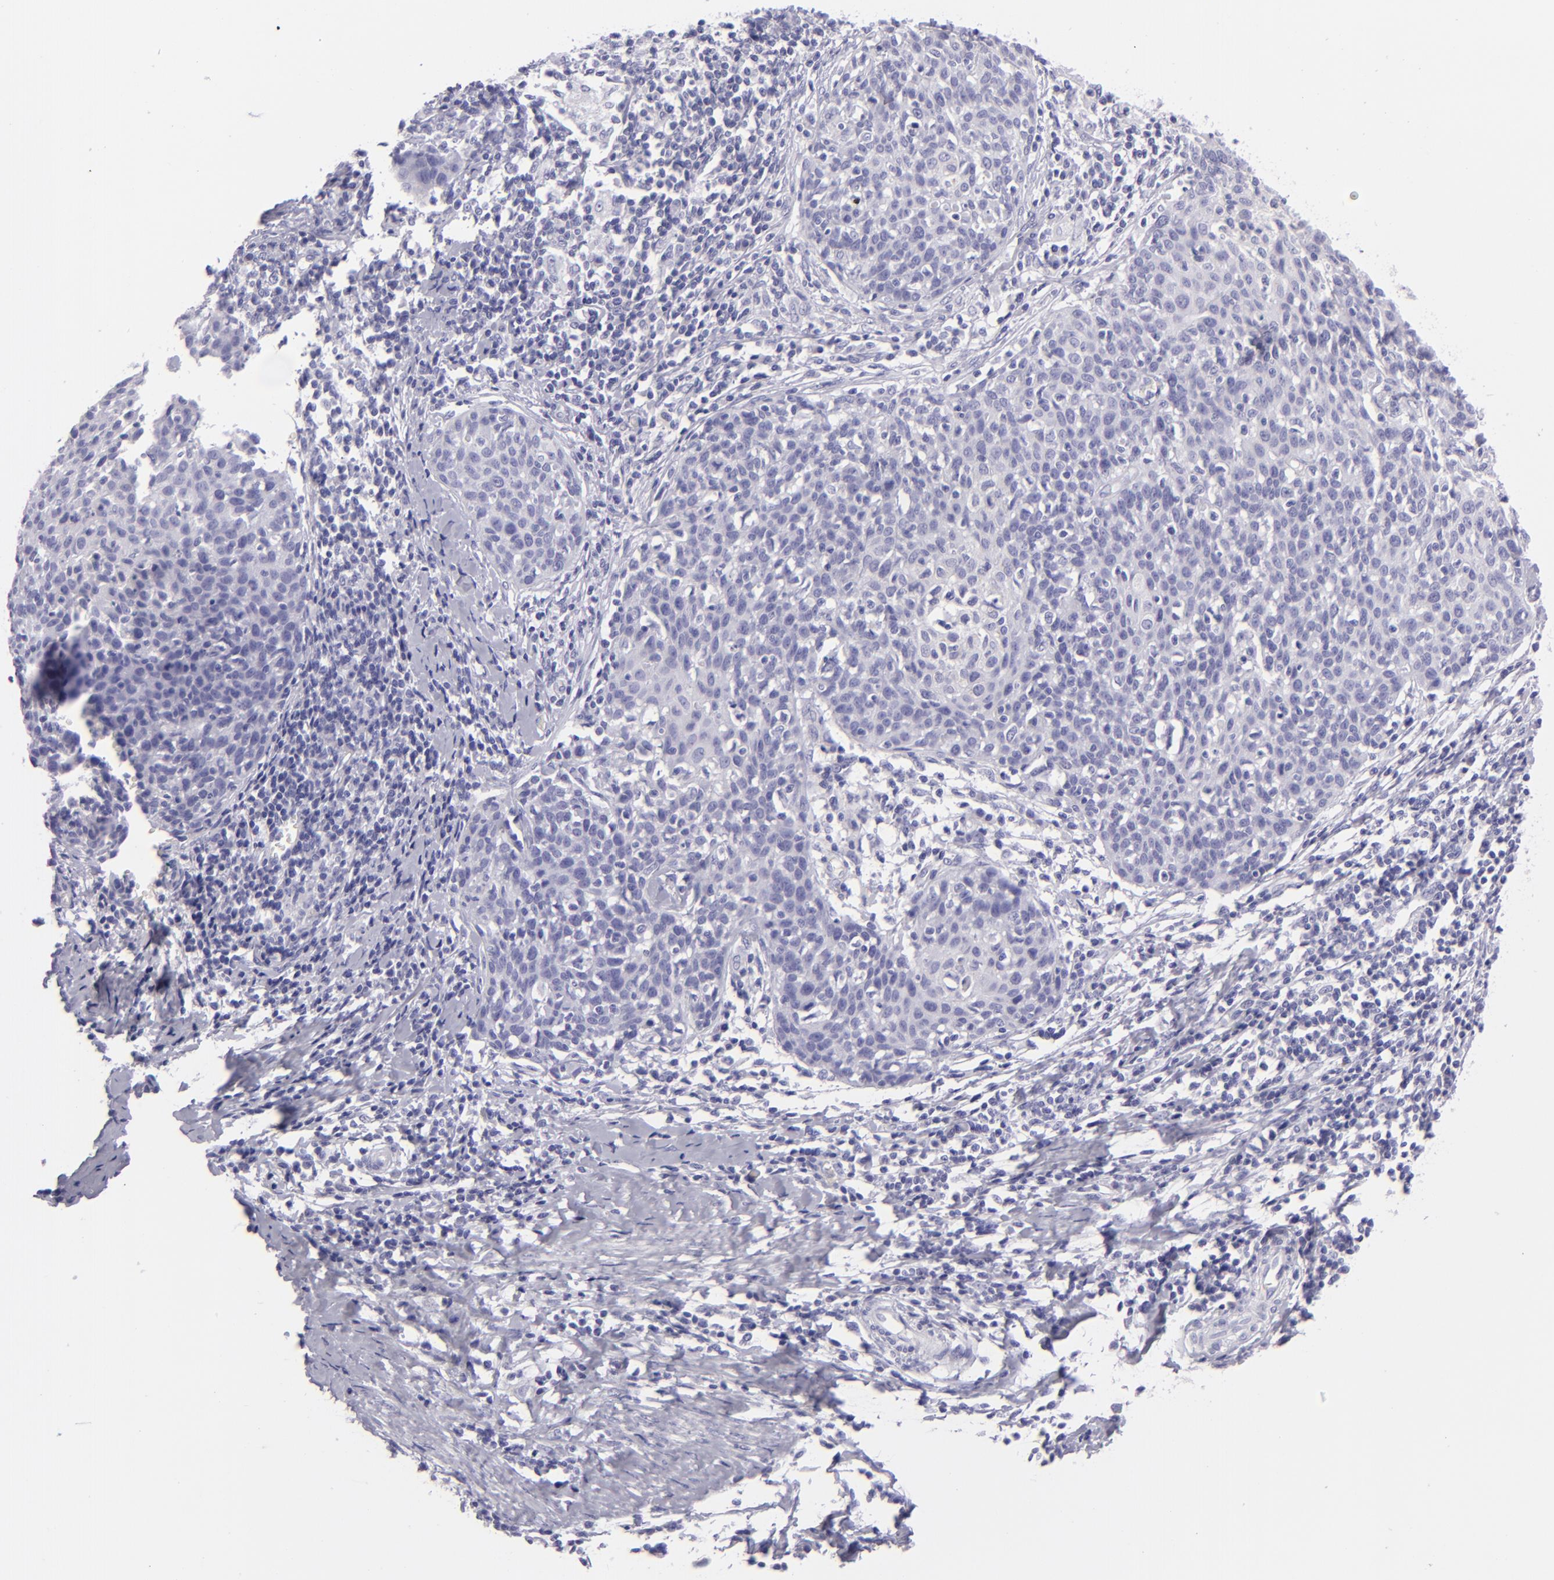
{"staining": {"intensity": "negative", "quantity": "none", "location": "none"}, "tissue": "cervical cancer", "cell_type": "Tumor cells", "image_type": "cancer", "snomed": [{"axis": "morphology", "description": "Squamous cell carcinoma, NOS"}, {"axis": "topography", "description": "Cervix"}], "caption": "IHC histopathology image of neoplastic tissue: human cervical squamous cell carcinoma stained with DAB shows no significant protein staining in tumor cells. Brightfield microscopy of immunohistochemistry stained with DAB (brown) and hematoxylin (blue), captured at high magnification.", "gene": "MUC5AC", "patient": {"sex": "female", "age": 38}}